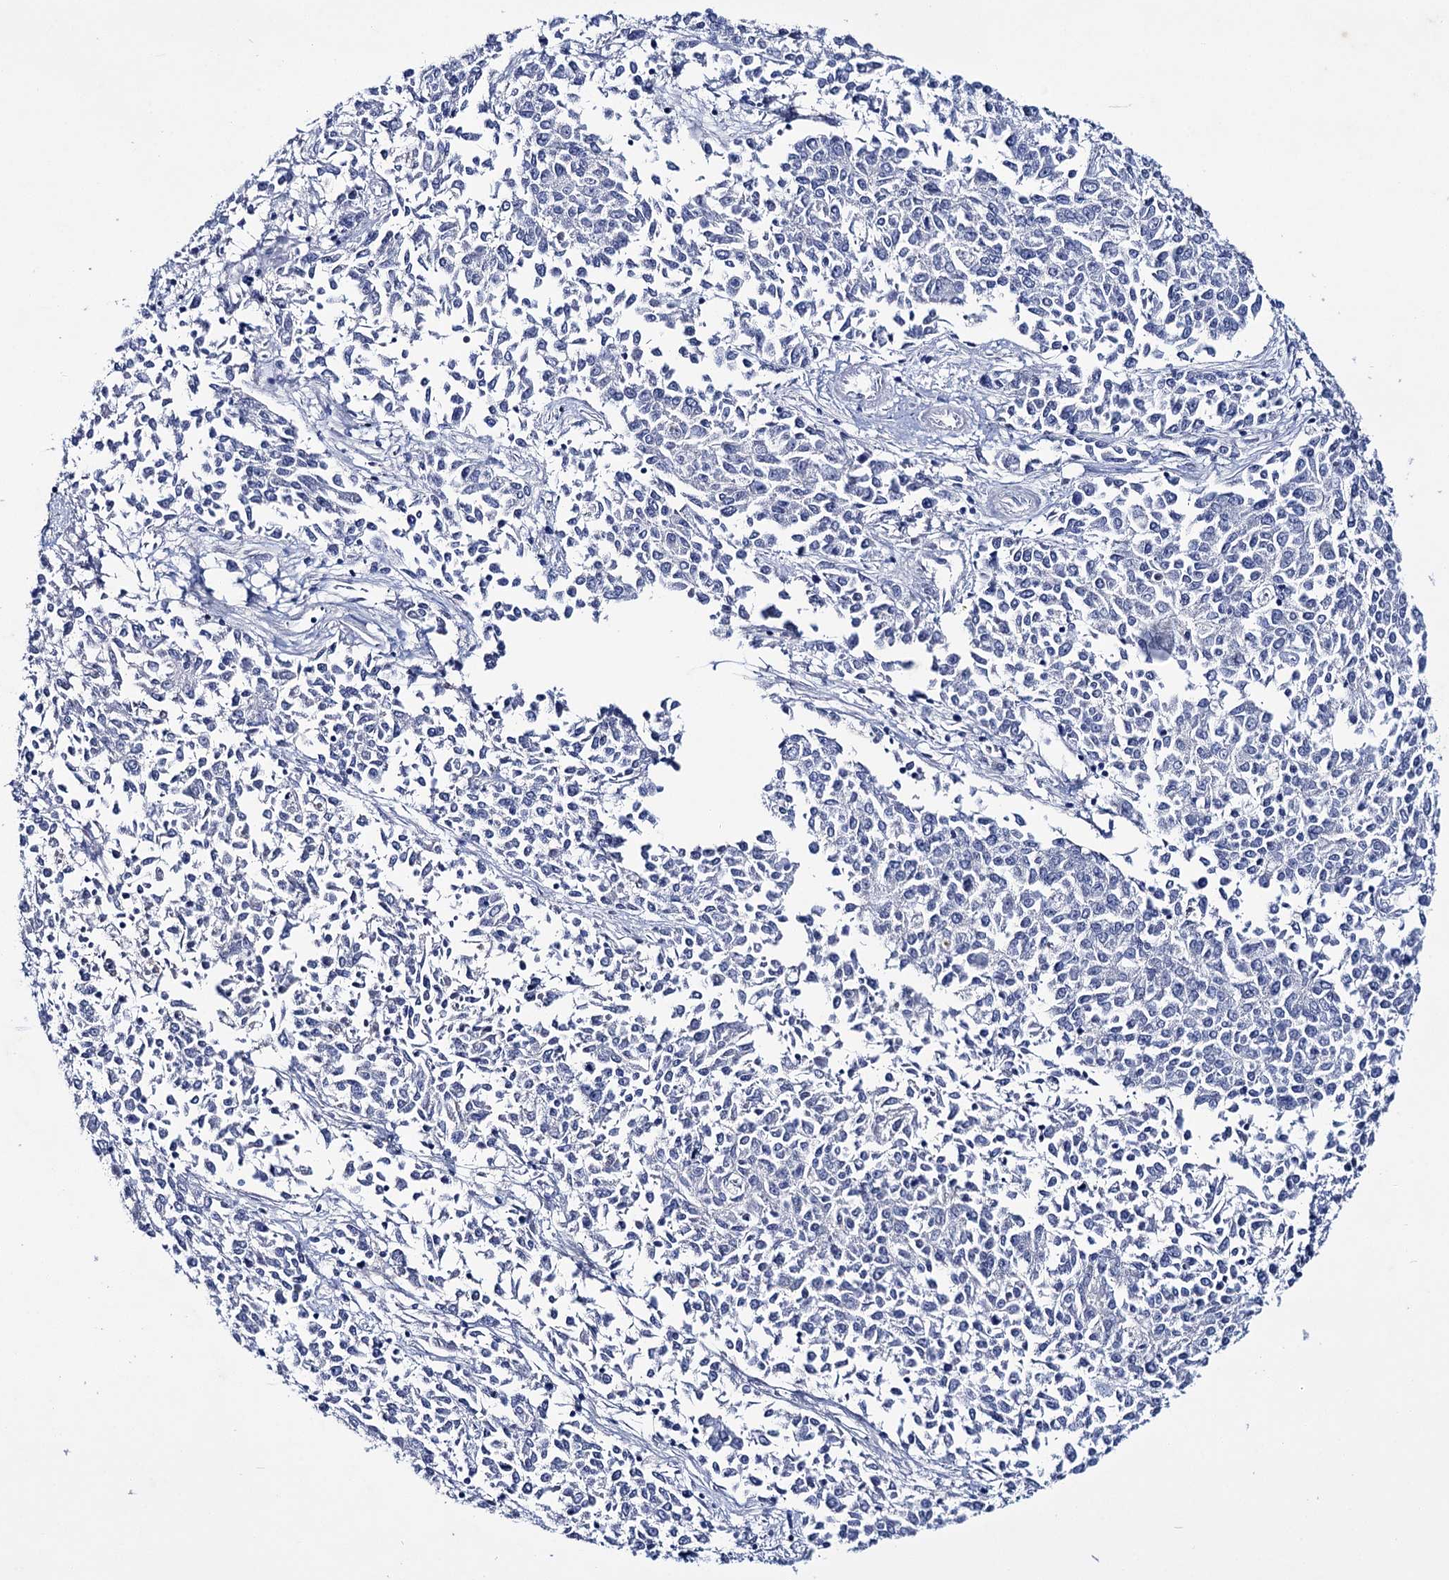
{"staining": {"intensity": "negative", "quantity": "none", "location": "none"}, "tissue": "endometrial cancer", "cell_type": "Tumor cells", "image_type": "cancer", "snomed": [{"axis": "morphology", "description": "Adenocarcinoma, NOS"}, {"axis": "topography", "description": "Endometrium"}], "caption": "Endometrial adenocarcinoma stained for a protein using IHC exhibits no positivity tumor cells.", "gene": "LYZL4", "patient": {"sex": "female", "age": 50}}